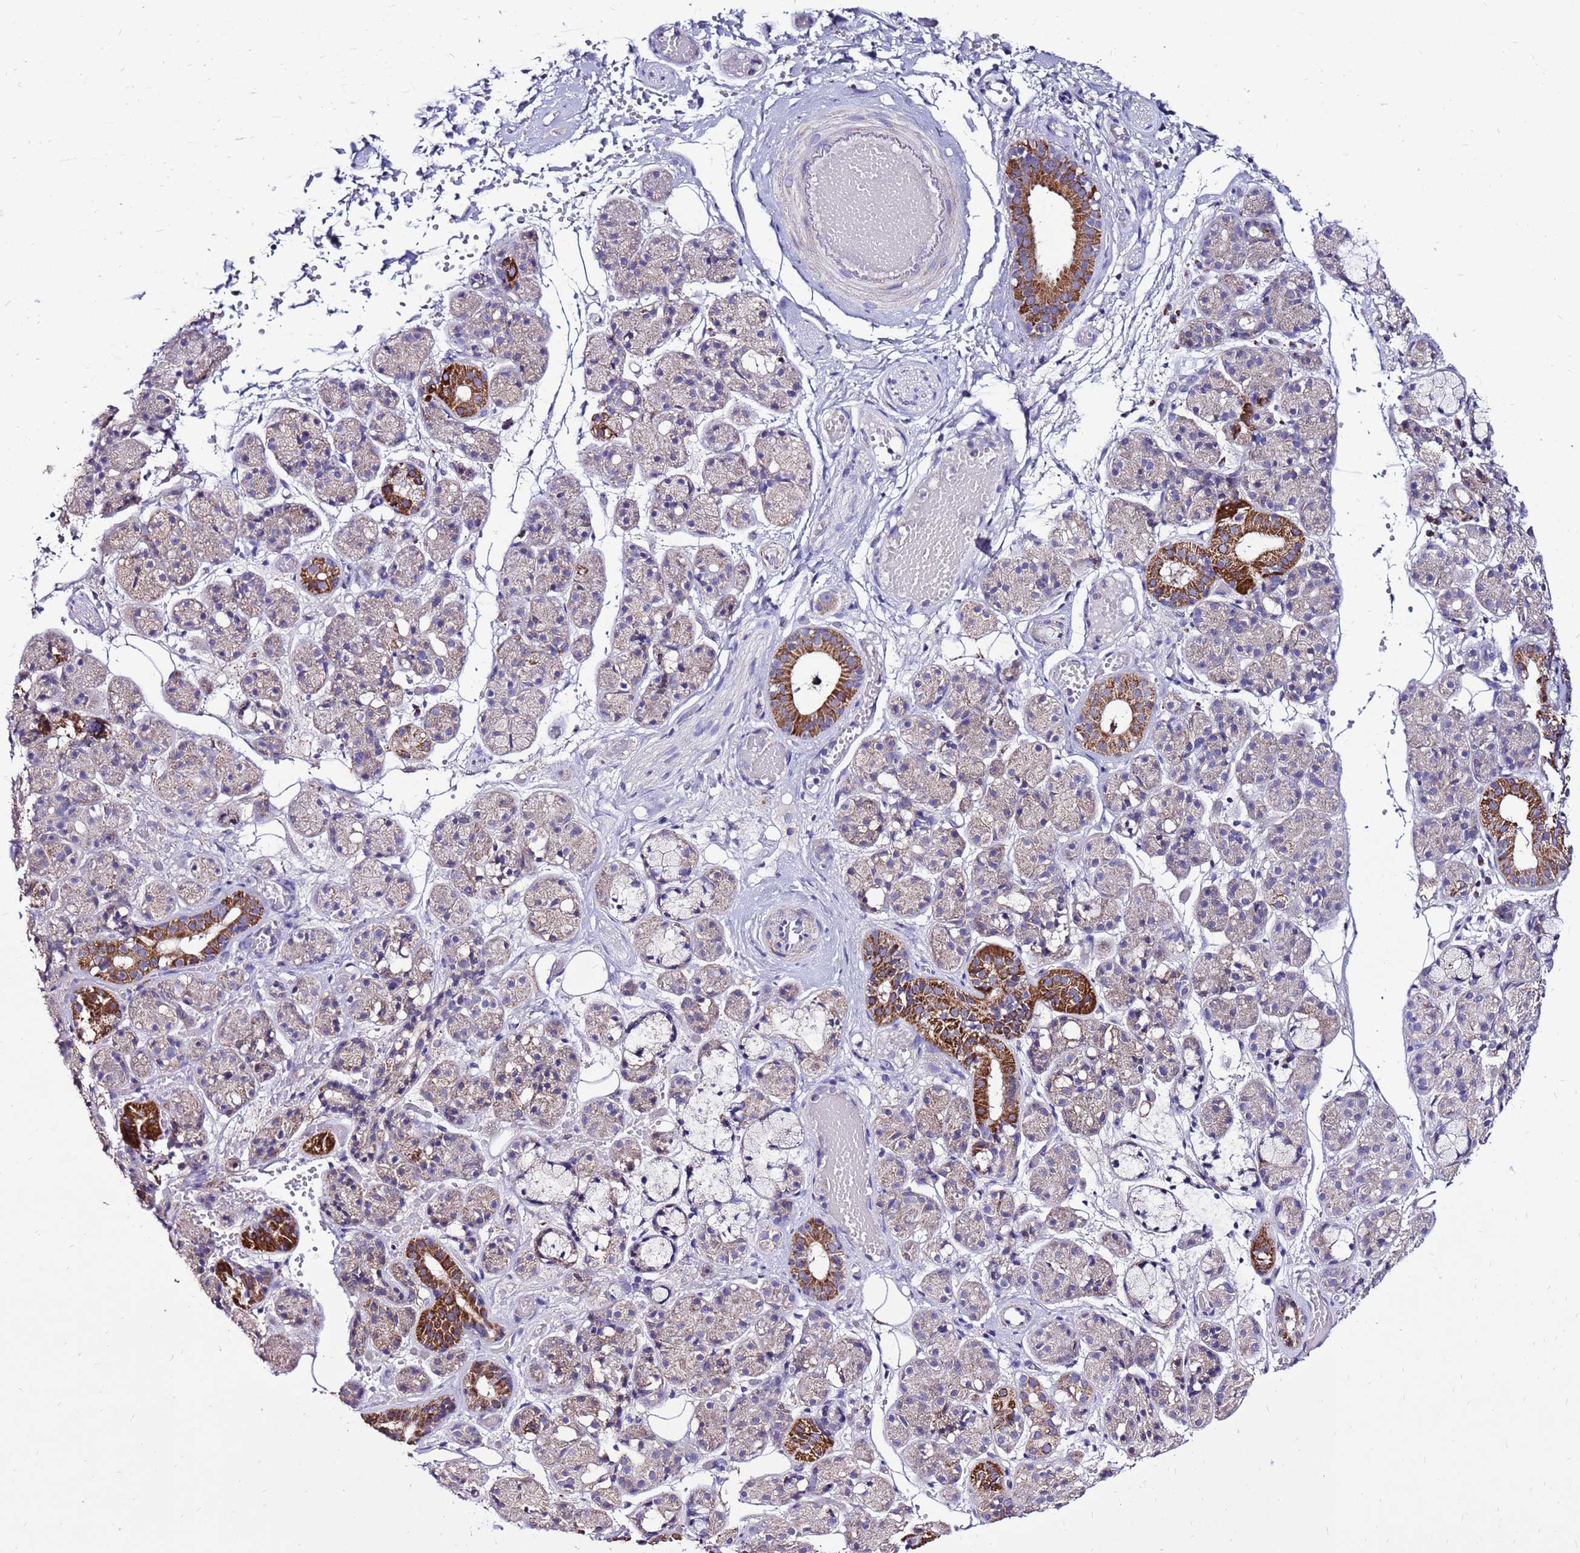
{"staining": {"intensity": "strong", "quantity": "<25%", "location": "cytoplasmic/membranous"}, "tissue": "salivary gland", "cell_type": "Glandular cells", "image_type": "normal", "snomed": [{"axis": "morphology", "description": "Normal tissue, NOS"}, {"axis": "topography", "description": "Salivary gland"}], "caption": "Benign salivary gland exhibits strong cytoplasmic/membranous positivity in about <25% of glandular cells, visualized by immunohistochemistry.", "gene": "TMEM106C", "patient": {"sex": "male", "age": 63}}